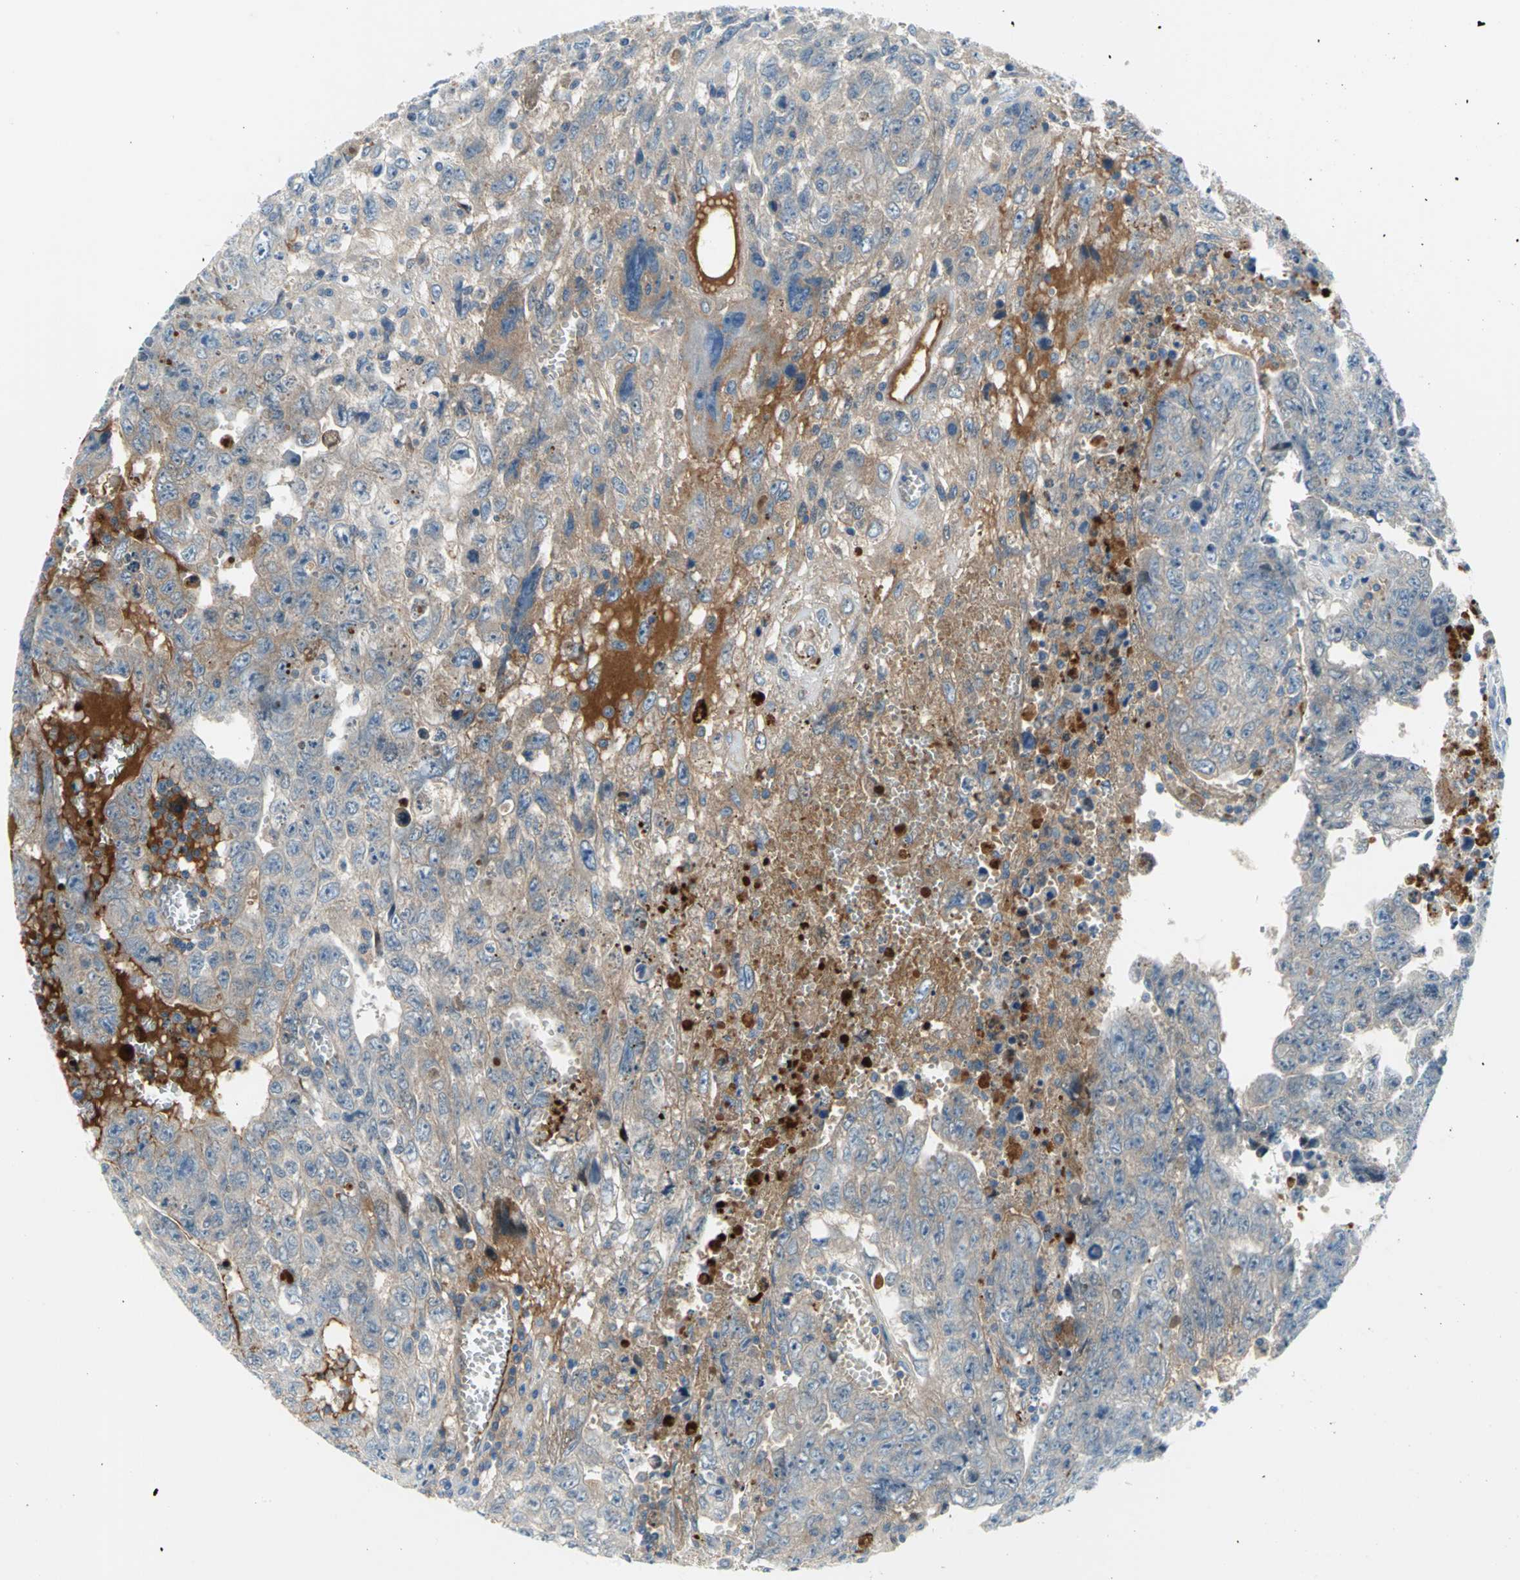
{"staining": {"intensity": "moderate", "quantity": ">75%", "location": "cytoplasmic/membranous"}, "tissue": "testis cancer", "cell_type": "Tumor cells", "image_type": "cancer", "snomed": [{"axis": "morphology", "description": "Carcinoma, Embryonal, NOS"}, {"axis": "topography", "description": "Testis"}], "caption": "Immunohistochemical staining of human embryonal carcinoma (testis) exhibits medium levels of moderate cytoplasmic/membranous expression in about >75% of tumor cells.", "gene": "ZIC1", "patient": {"sex": "male", "age": 28}}